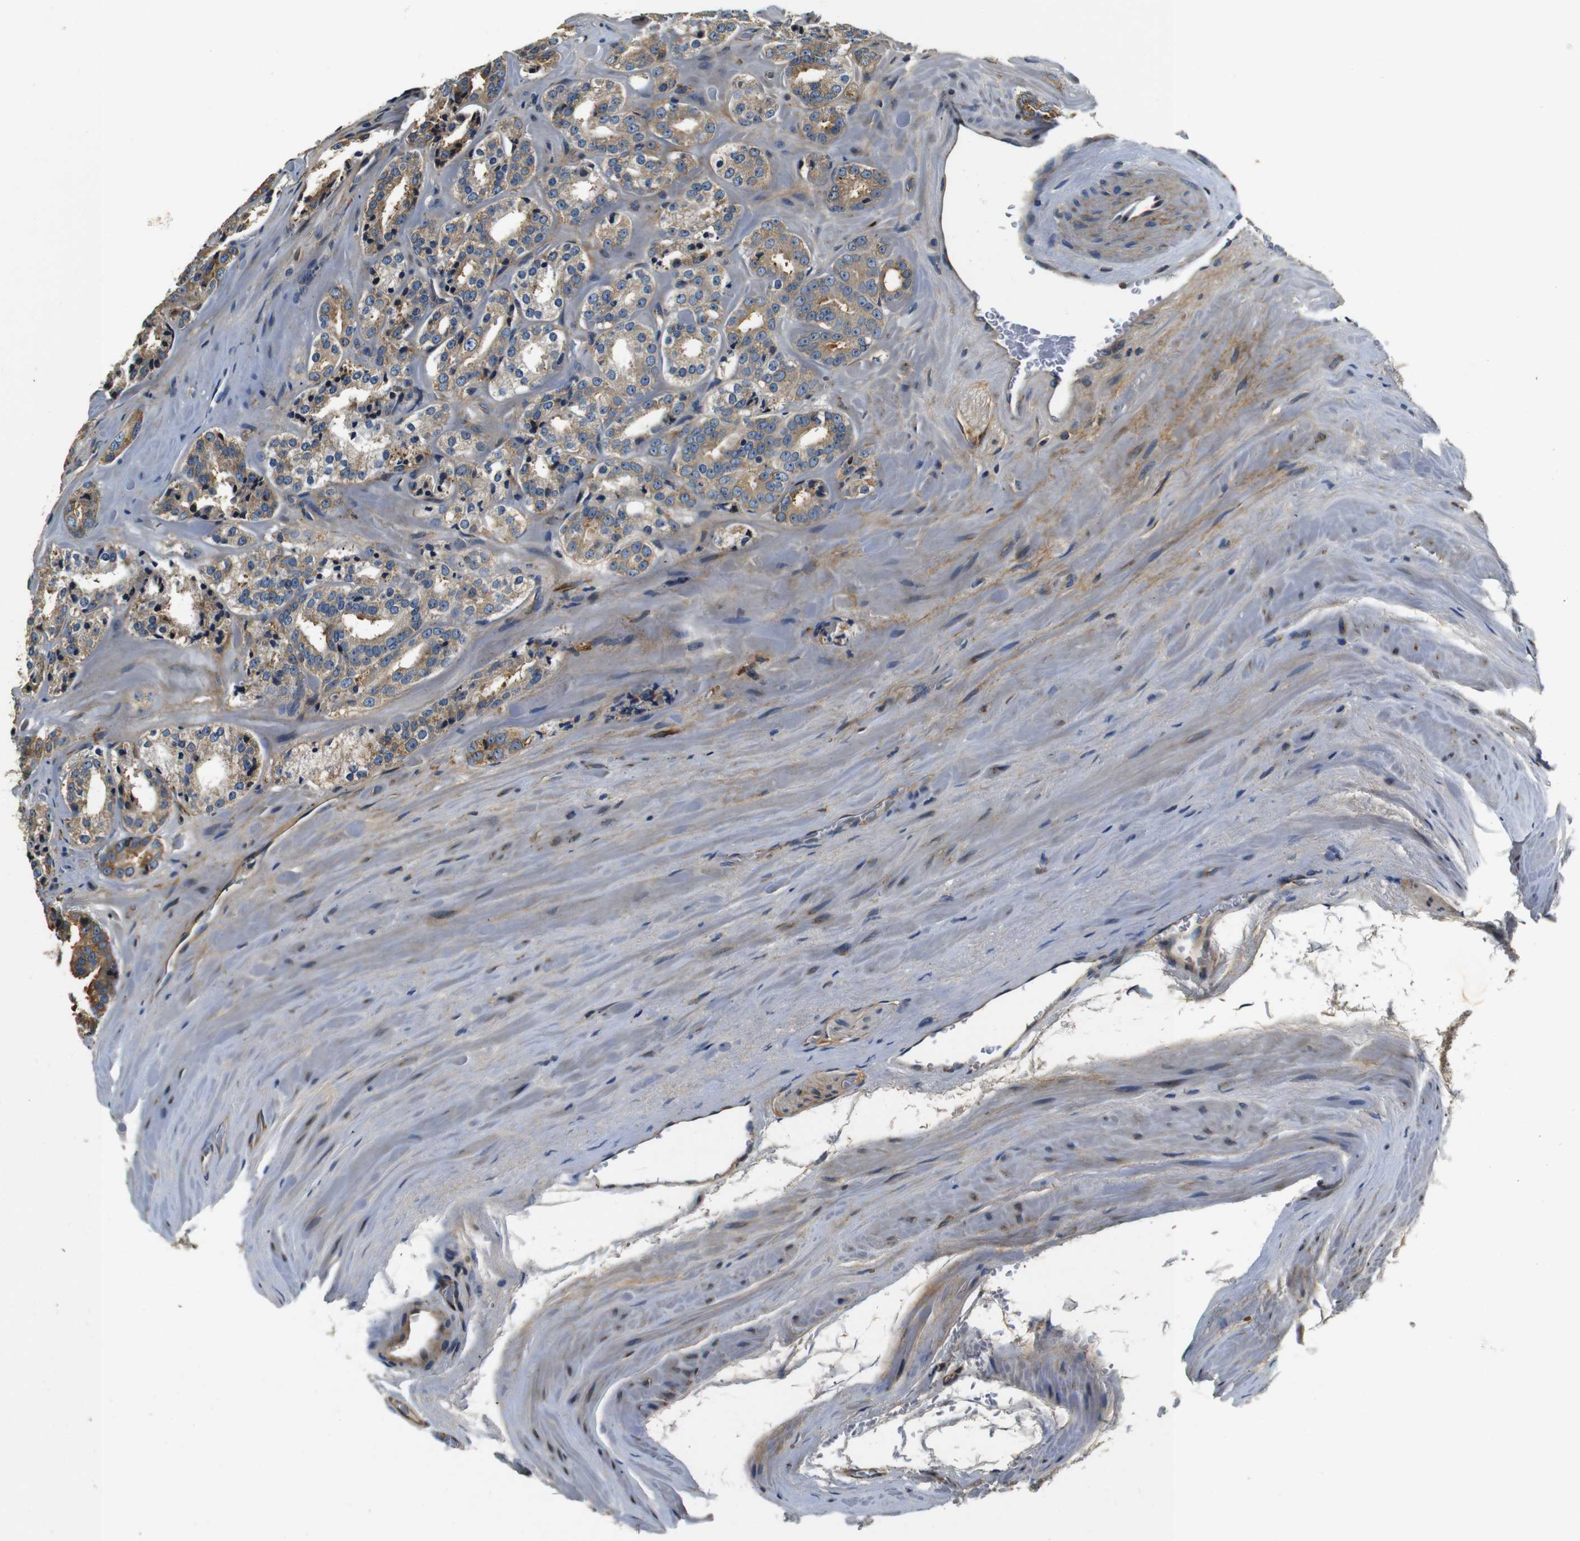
{"staining": {"intensity": "moderate", "quantity": "25%-75%", "location": "cytoplasmic/membranous"}, "tissue": "prostate cancer", "cell_type": "Tumor cells", "image_type": "cancer", "snomed": [{"axis": "morphology", "description": "Adenocarcinoma, High grade"}, {"axis": "topography", "description": "Prostate"}], "caption": "This image reveals high-grade adenocarcinoma (prostate) stained with immunohistochemistry to label a protein in brown. The cytoplasmic/membranous of tumor cells show moderate positivity for the protein. Nuclei are counter-stained blue.", "gene": "COL1A1", "patient": {"sex": "male", "age": 60}}